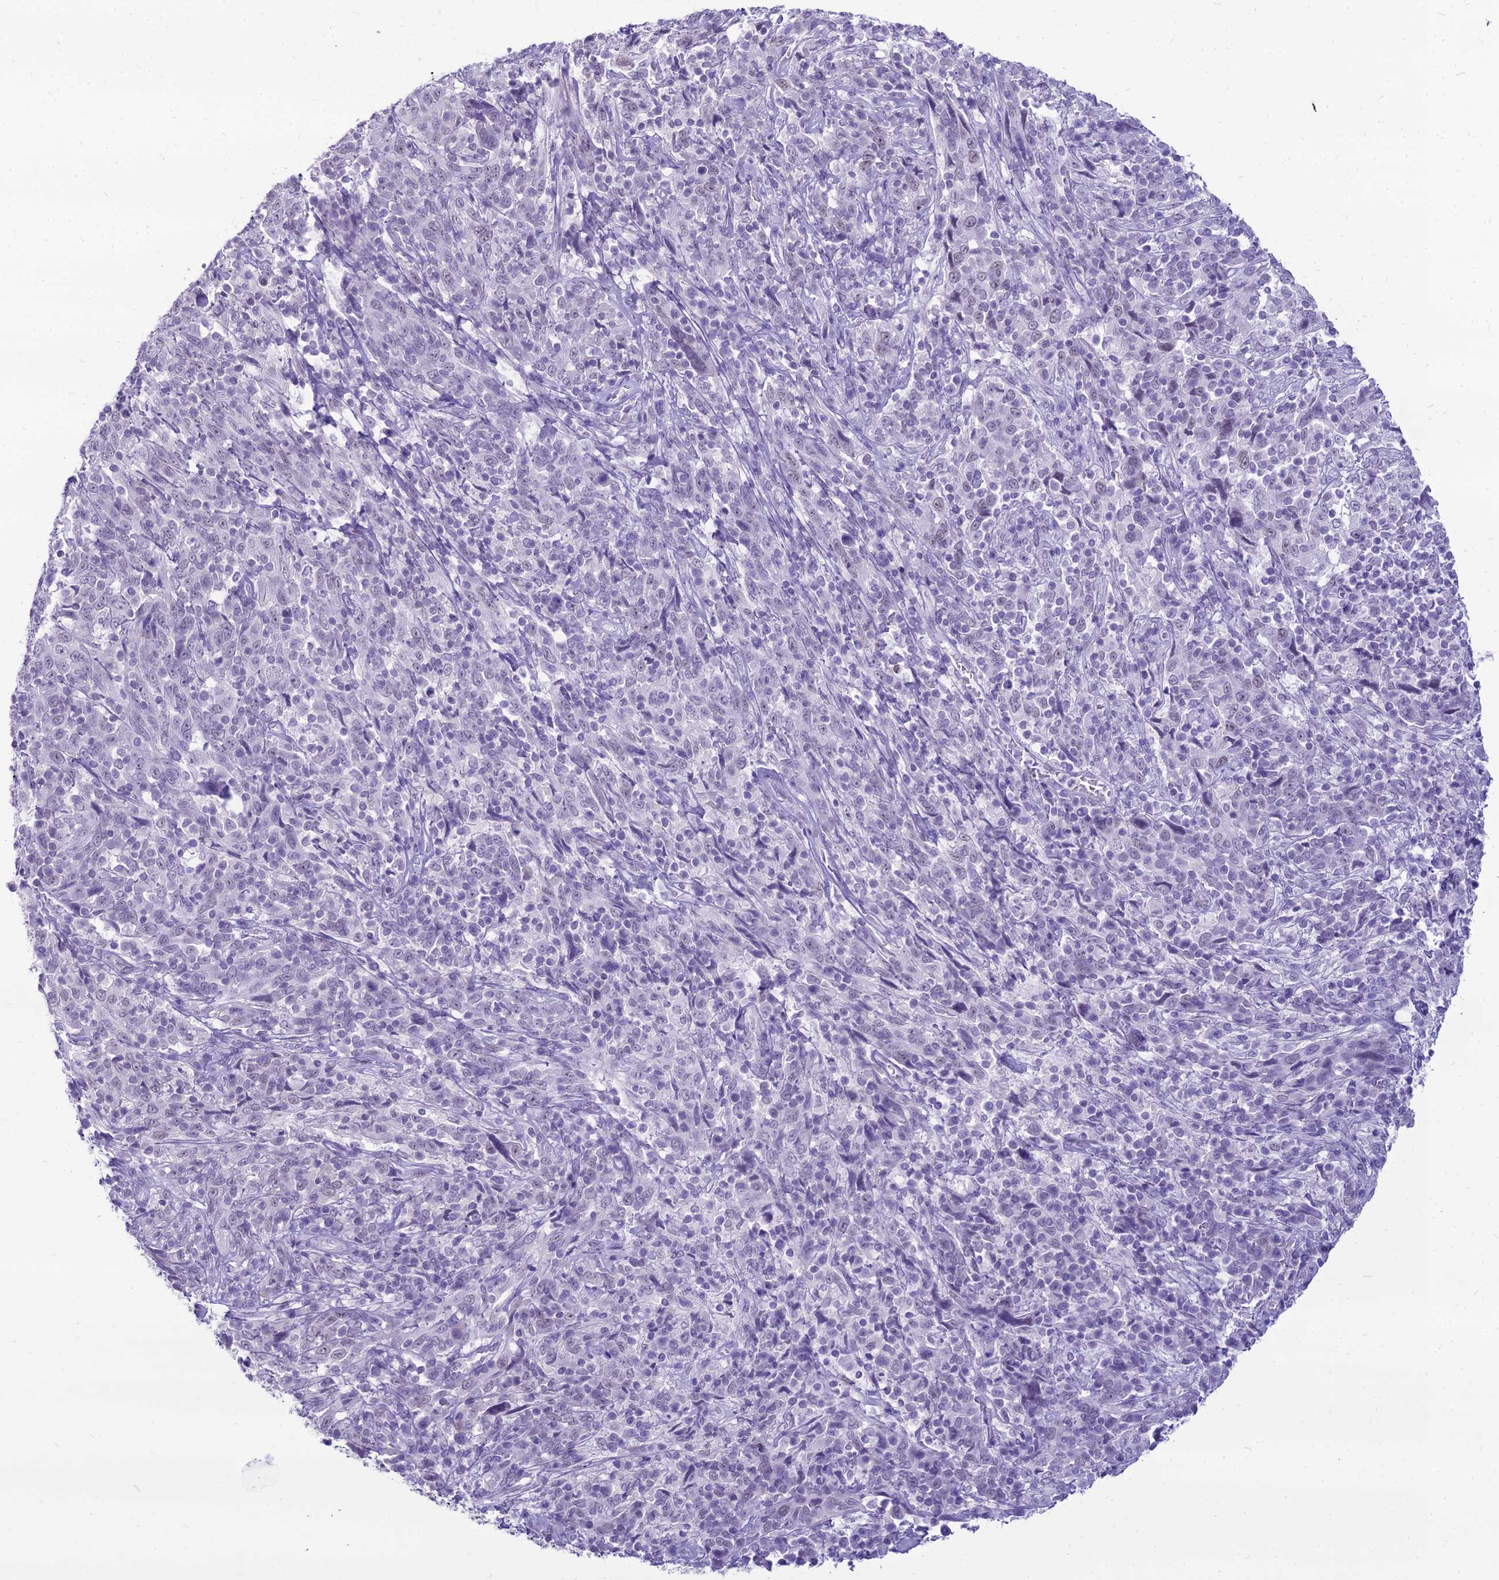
{"staining": {"intensity": "weak", "quantity": "25%-75%", "location": "nuclear"}, "tissue": "cervical cancer", "cell_type": "Tumor cells", "image_type": "cancer", "snomed": [{"axis": "morphology", "description": "Squamous cell carcinoma, NOS"}, {"axis": "topography", "description": "Cervix"}], "caption": "Human cervical cancer stained with a brown dye exhibits weak nuclear positive expression in approximately 25%-75% of tumor cells.", "gene": "DHX40", "patient": {"sex": "female", "age": 46}}